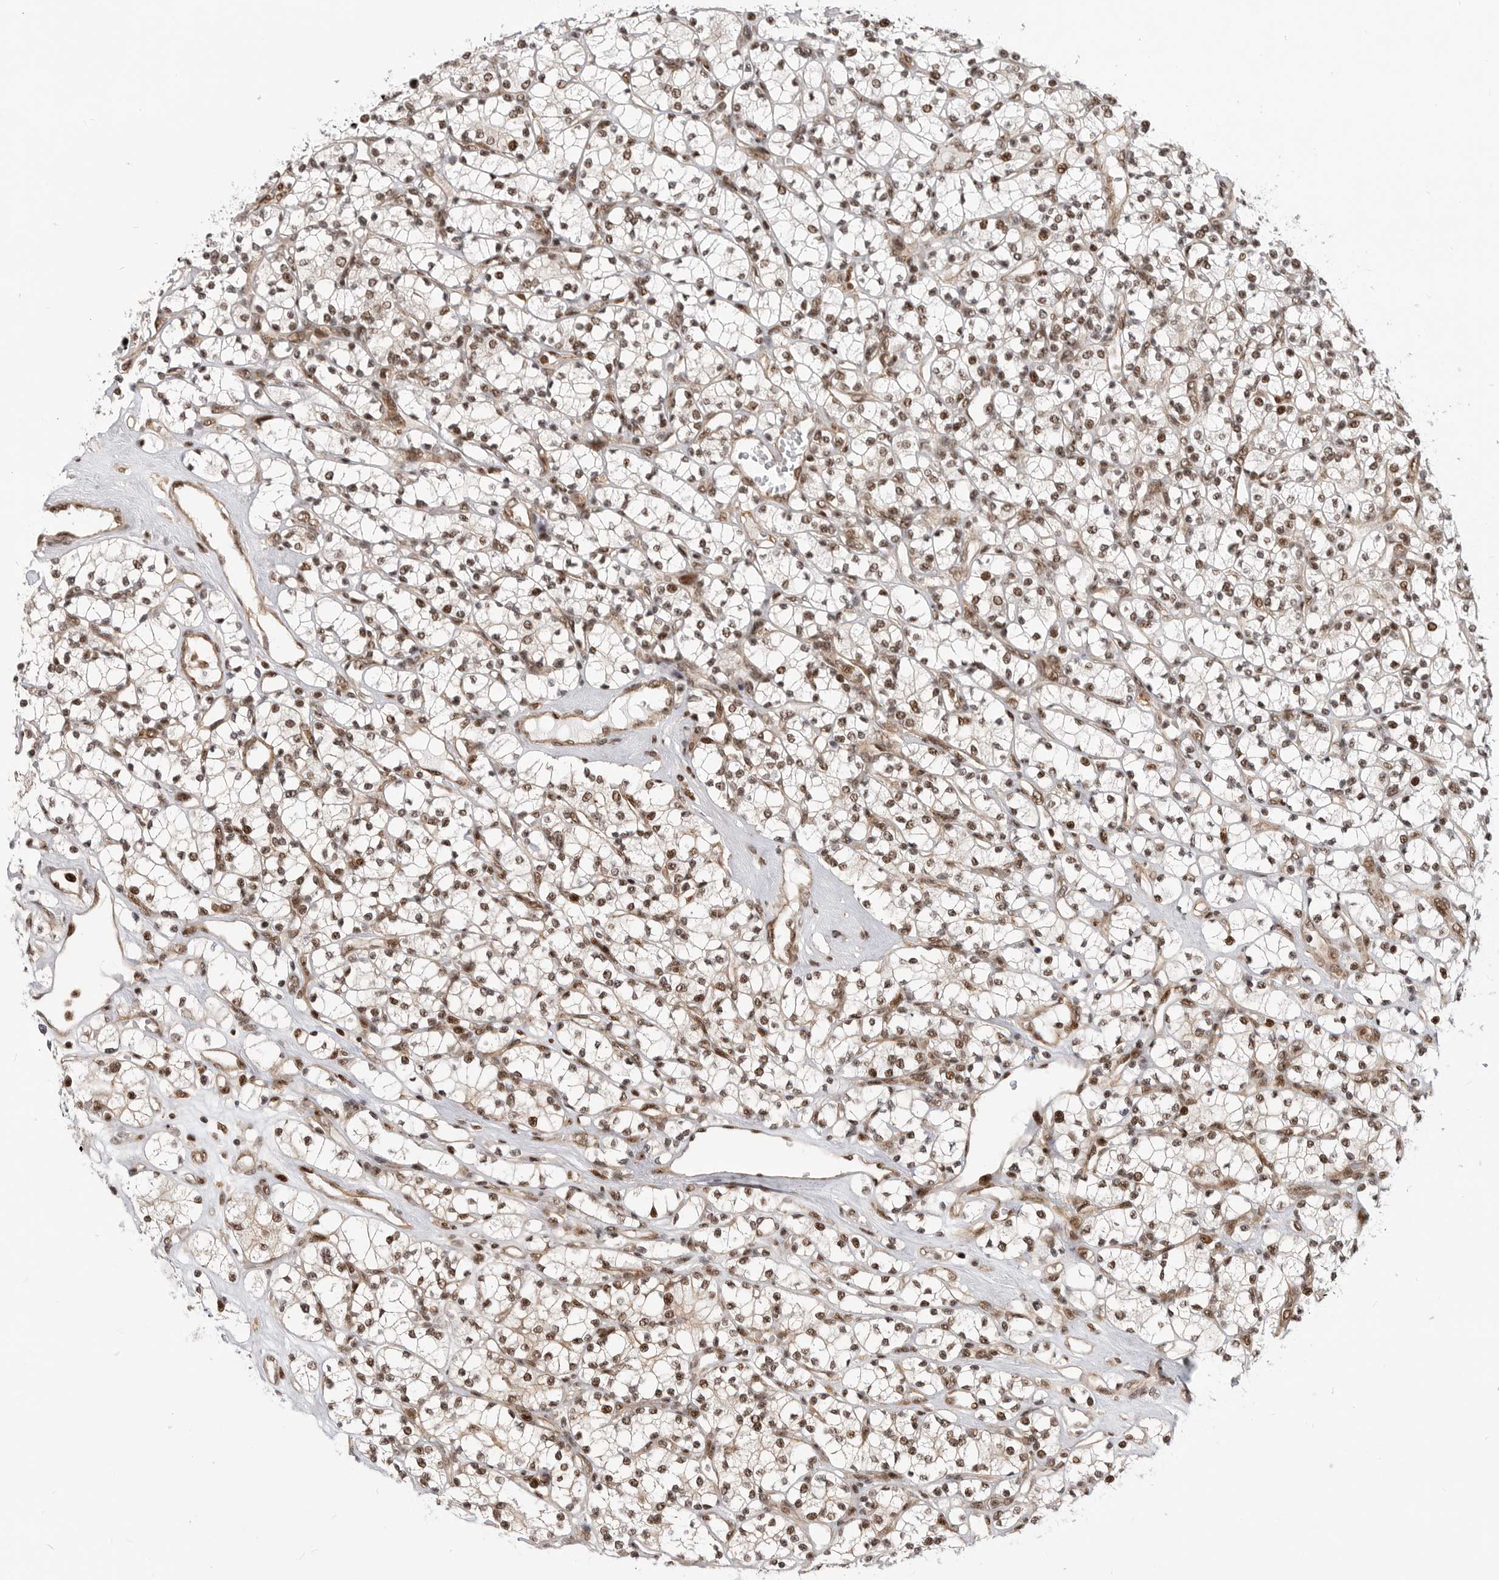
{"staining": {"intensity": "moderate", "quantity": ">75%", "location": "nuclear"}, "tissue": "renal cancer", "cell_type": "Tumor cells", "image_type": "cancer", "snomed": [{"axis": "morphology", "description": "Adenocarcinoma, NOS"}, {"axis": "topography", "description": "Kidney"}], "caption": "High-power microscopy captured an immunohistochemistry (IHC) image of renal adenocarcinoma, revealing moderate nuclear positivity in about >75% of tumor cells. The protein is stained brown, and the nuclei are stained in blue (DAB (3,3'-diaminobenzidine) IHC with brightfield microscopy, high magnification).", "gene": "GPATCH2", "patient": {"sex": "male", "age": 77}}